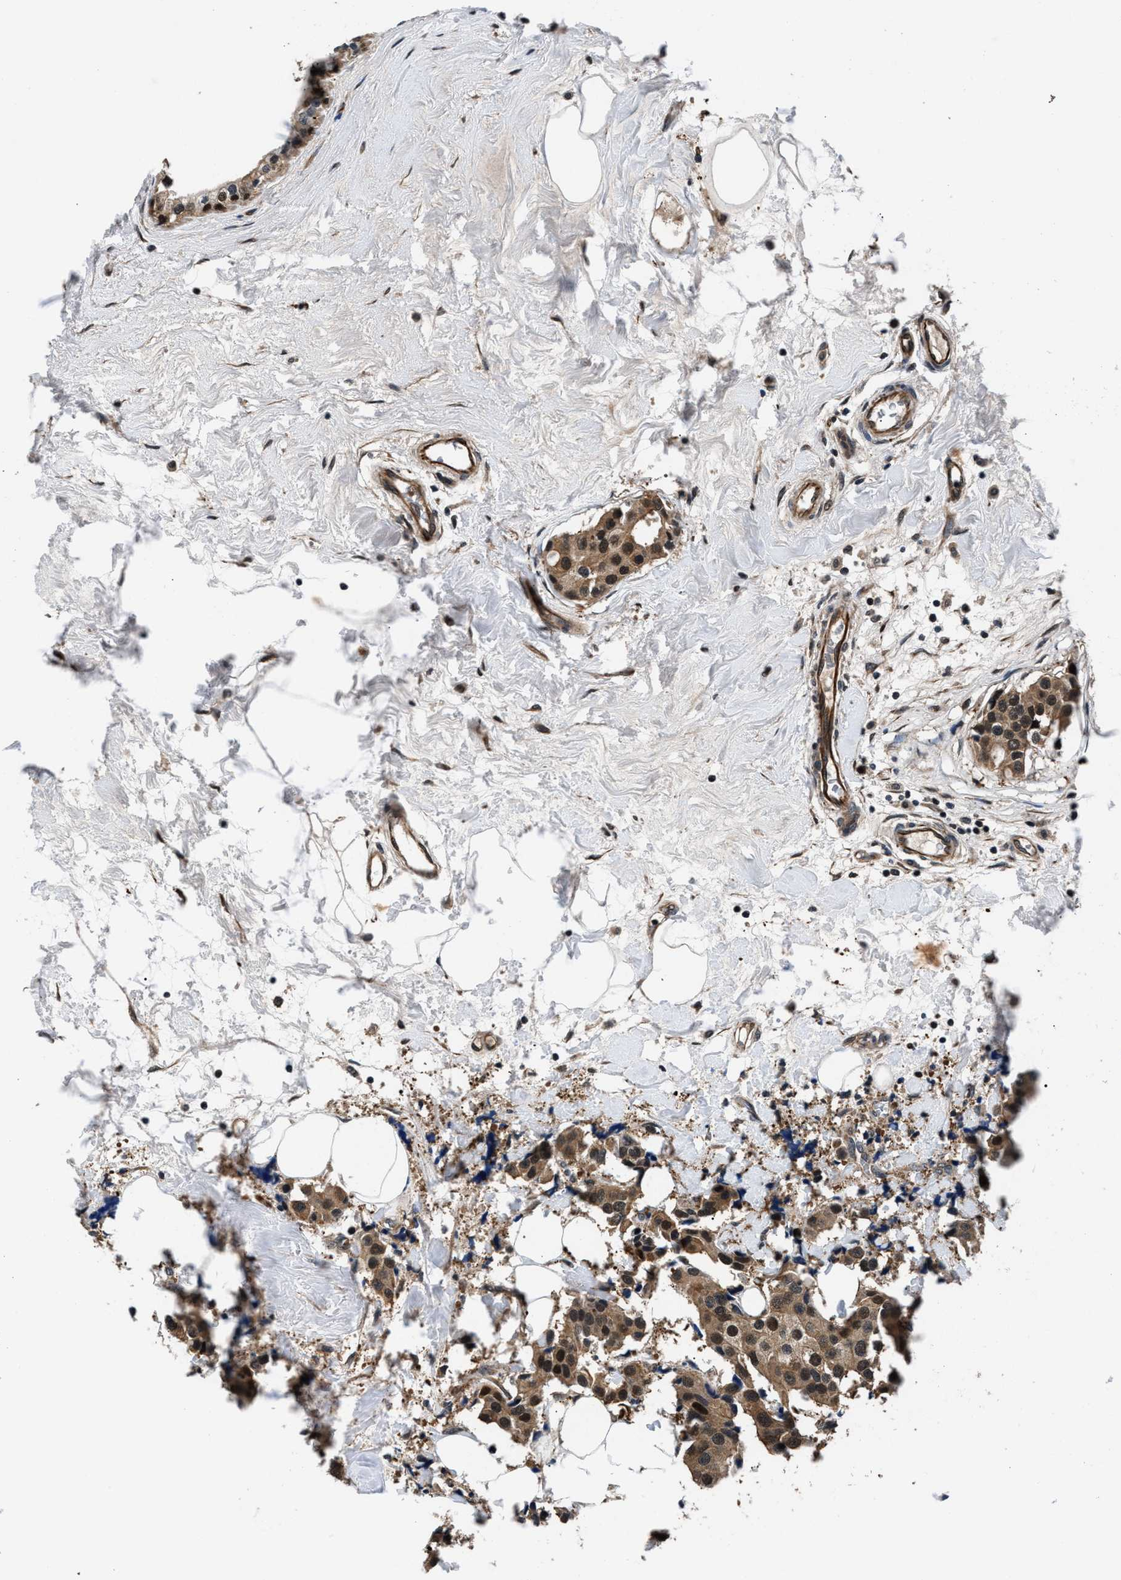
{"staining": {"intensity": "moderate", "quantity": ">75%", "location": "cytoplasmic/membranous,nuclear"}, "tissue": "breast cancer", "cell_type": "Tumor cells", "image_type": "cancer", "snomed": [{"axis": "morphology", "description": "Normal tissue, NOS"}, {"axis": "morphology", "description": "Duct carcinoma"}, {"axis": "topography", "description": "Breast"}], "caption": "Immunohistochemistry of human breast cancer exhibits medium levels of moderate cytoplasmic/membranous and nuclear positivity in about >75% of tumor cells. The protein is shown in brown color, while the nuclei are stained blue.", "gene": "RBM33", "patient": {"sex": "female", "age": 39}}